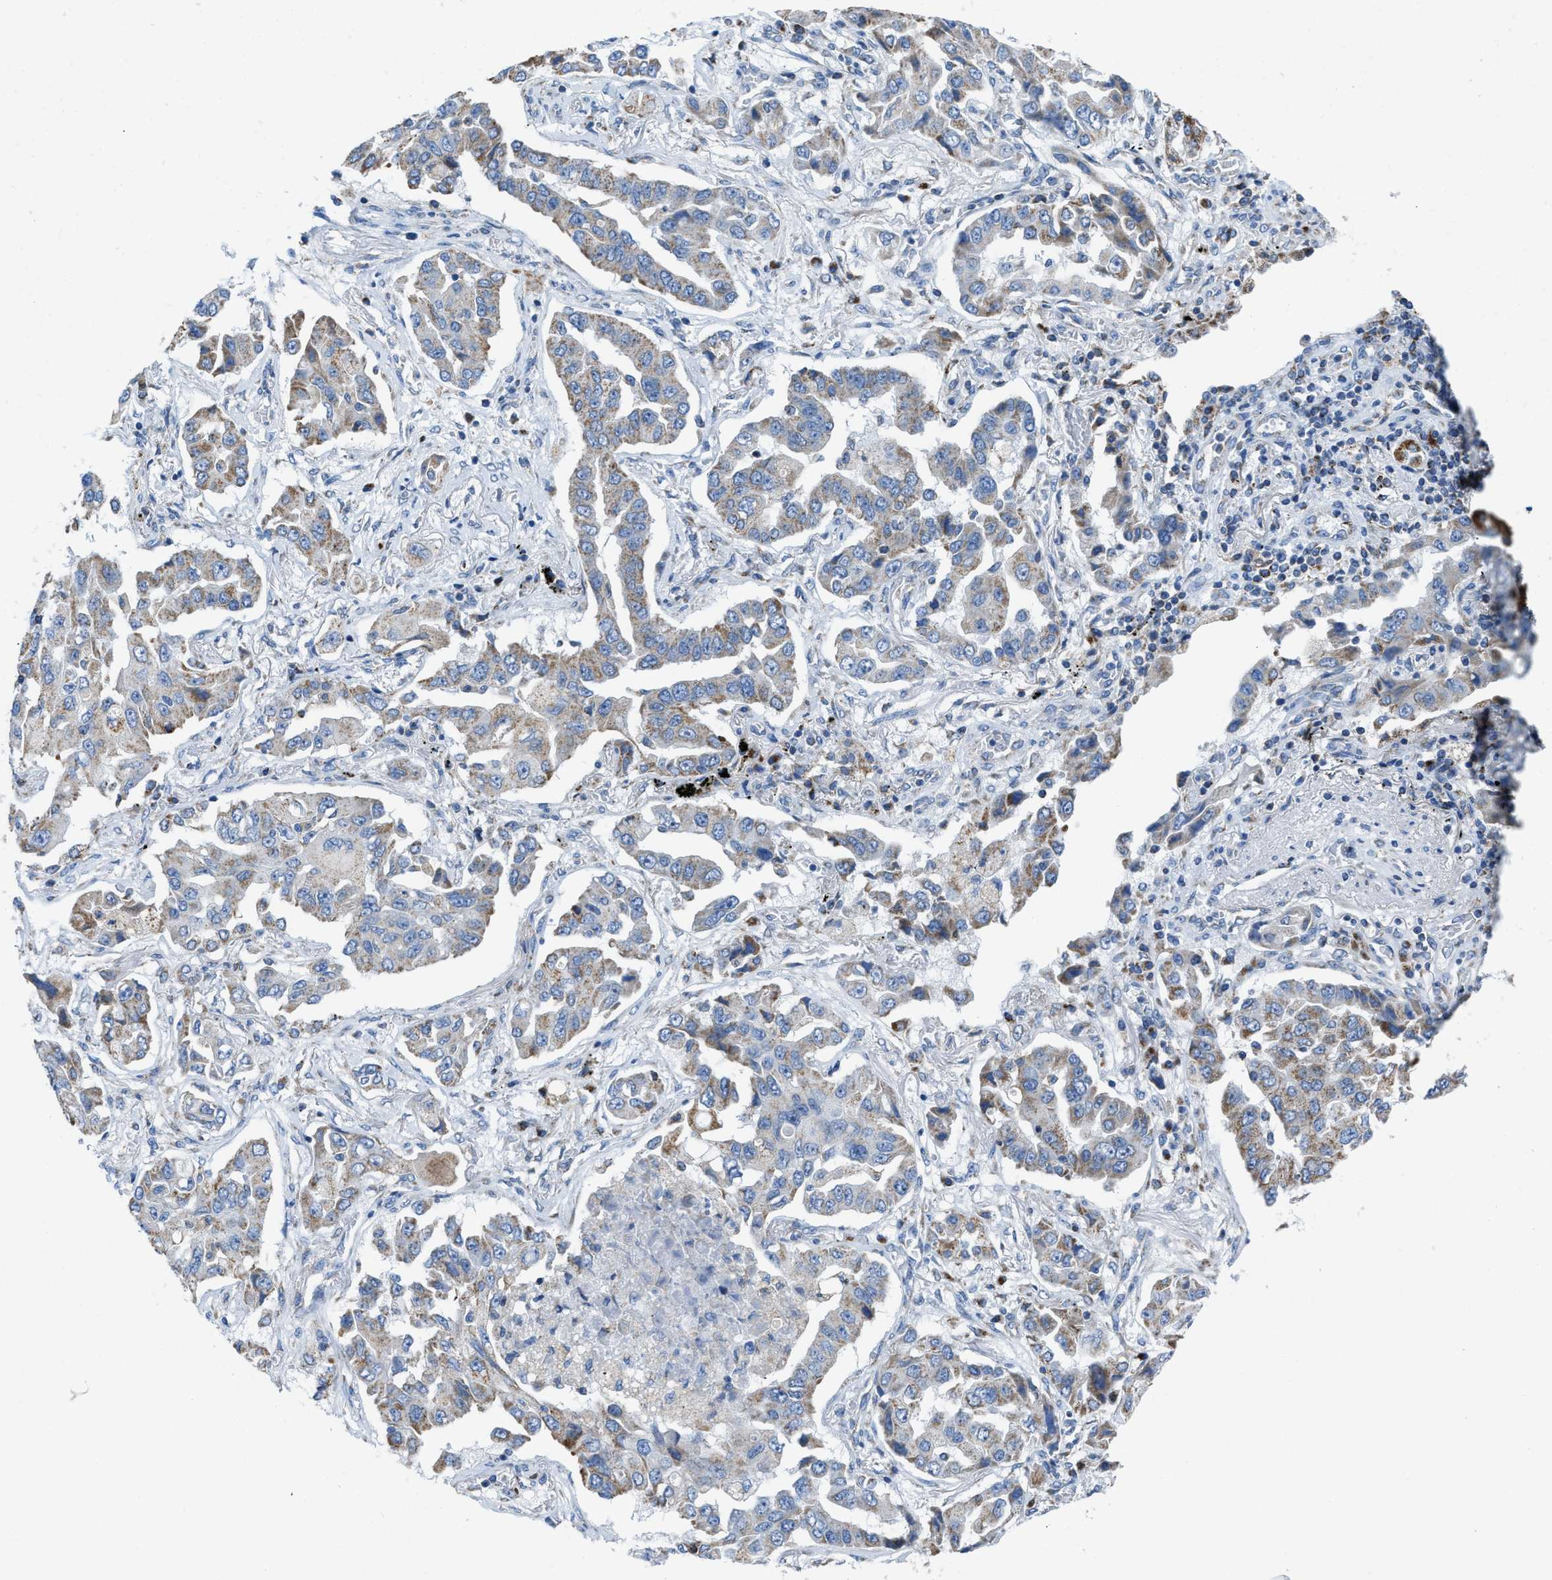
{"staining": {"intensity": "weak", "quantity": "25%-75%", "location": "cytoplasmic/membranous"}, "tissue": "lung cancer", "cell_type": "Tumor cells", "image_type": "cancer", "snomed": [{"axis": "morphology", "description": "Adenocarcinoma, NOS"}, {"axis": "topography", "description": "Lung"}], "caption": "Immunohistochemistry (IHC) staining of adenocarcinoma (lung), which reveals low levels of weak cytoplasmic/membranous staining in about 25%-75% of tumor cells indicating weak cytoplasmic/membranous protein positivity. The staining was performed using DAB (brown) for protein detection and nuclei were counterstained in hematoxylin (blue).", "gene": "ETFB", "patient": {"sex": "female", "age": 65}}